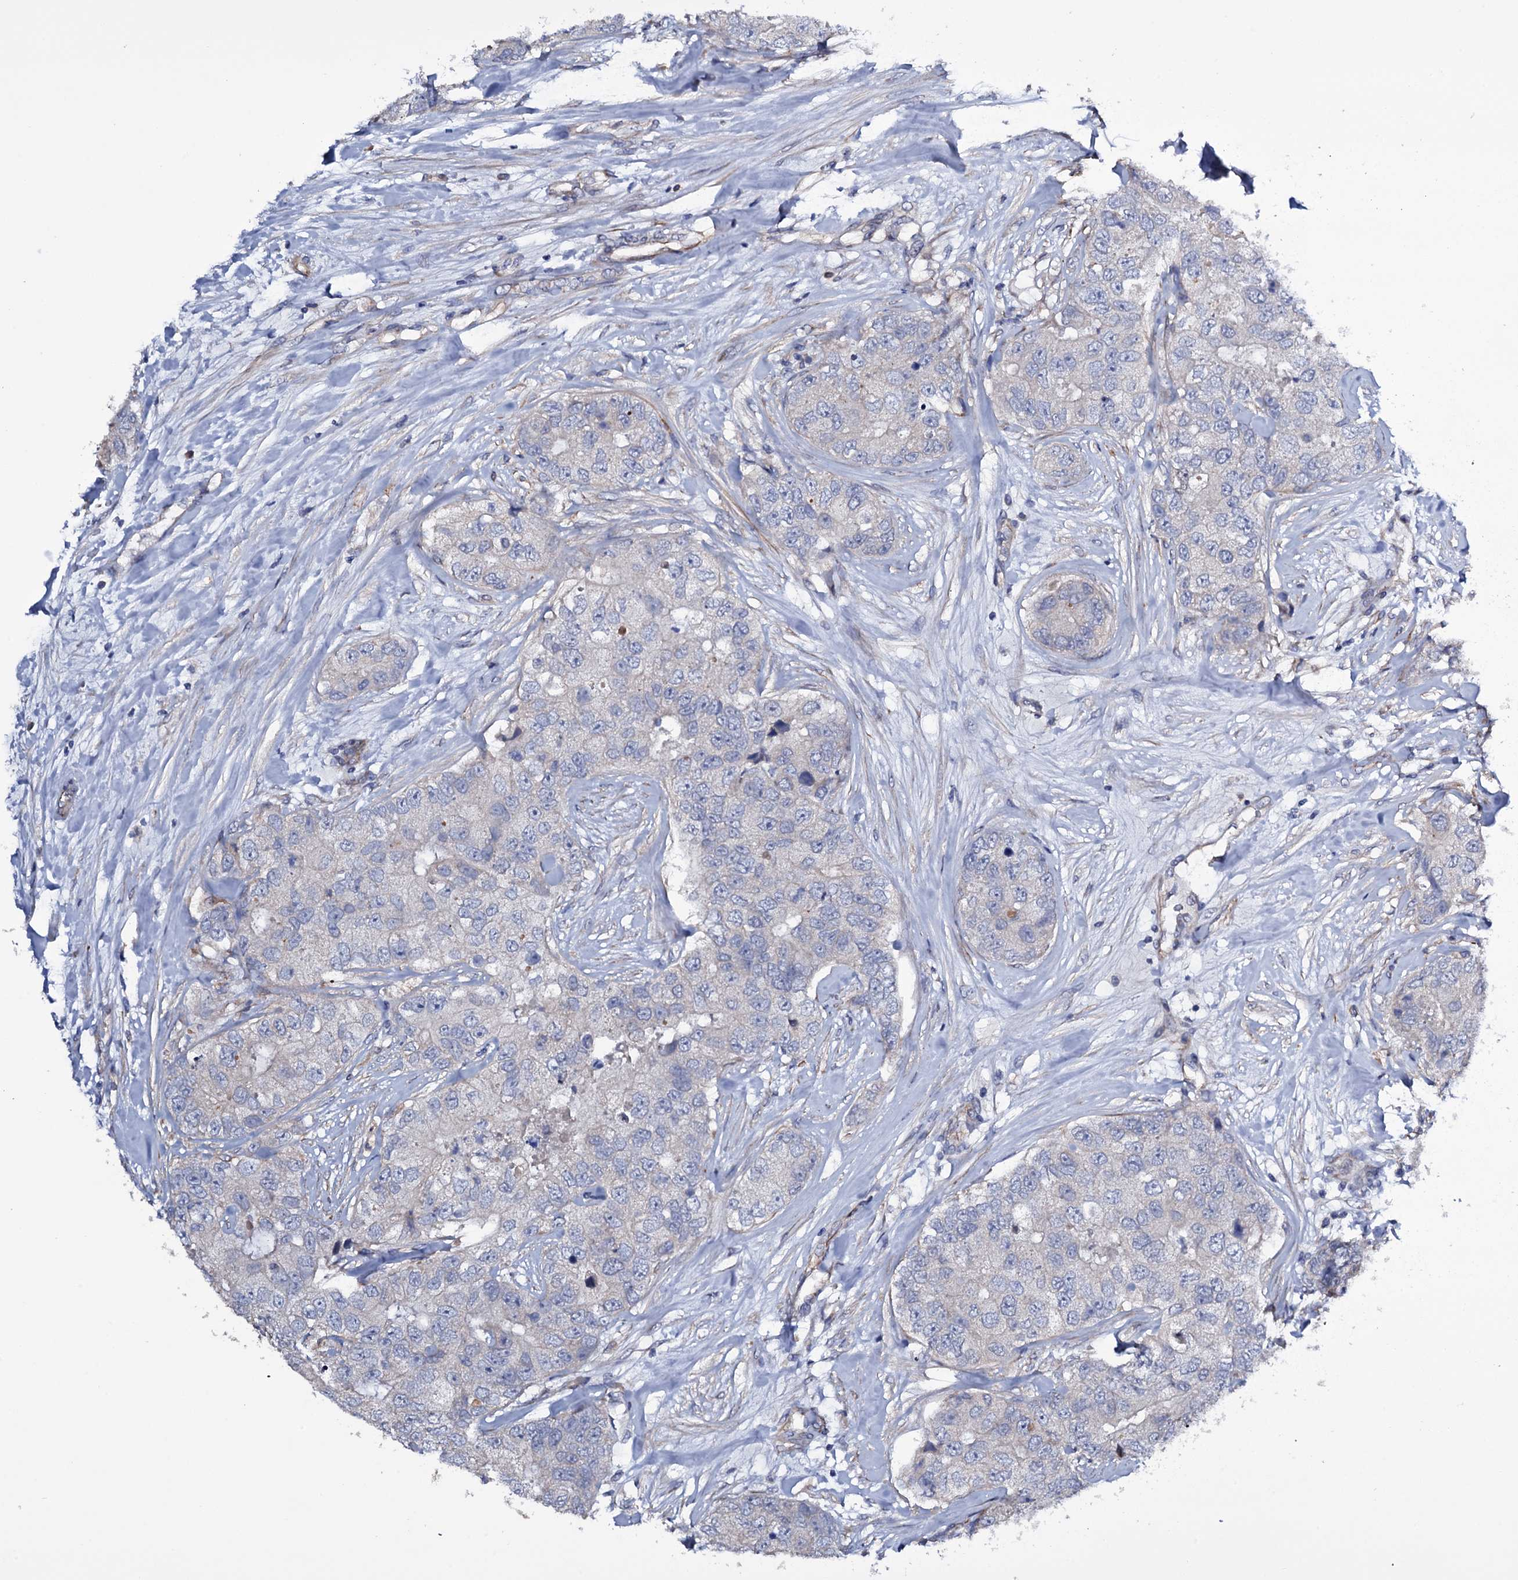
{"staining": {"intensity": "negative", "quantity": "none", "location": "none"}, "tissue": "breast cancer", "cell_type": "Tumor cells", "image_type": "cancer", "snomed": [{"axis": "morphology", "description": "Duct carcinoma"}, {"axis": "topography", "description": "Breast"}], "caption": "Immunohistochemistry histopathology image of neoplastic tissue: intraductal carcinoma (breast) stained with DAB (3,3'-diaminobenzidine) demonstrates no significant protein expression in tumor cells.", "gene": "BCL2L14", "patient": {"sex": "female", "age": 62}}